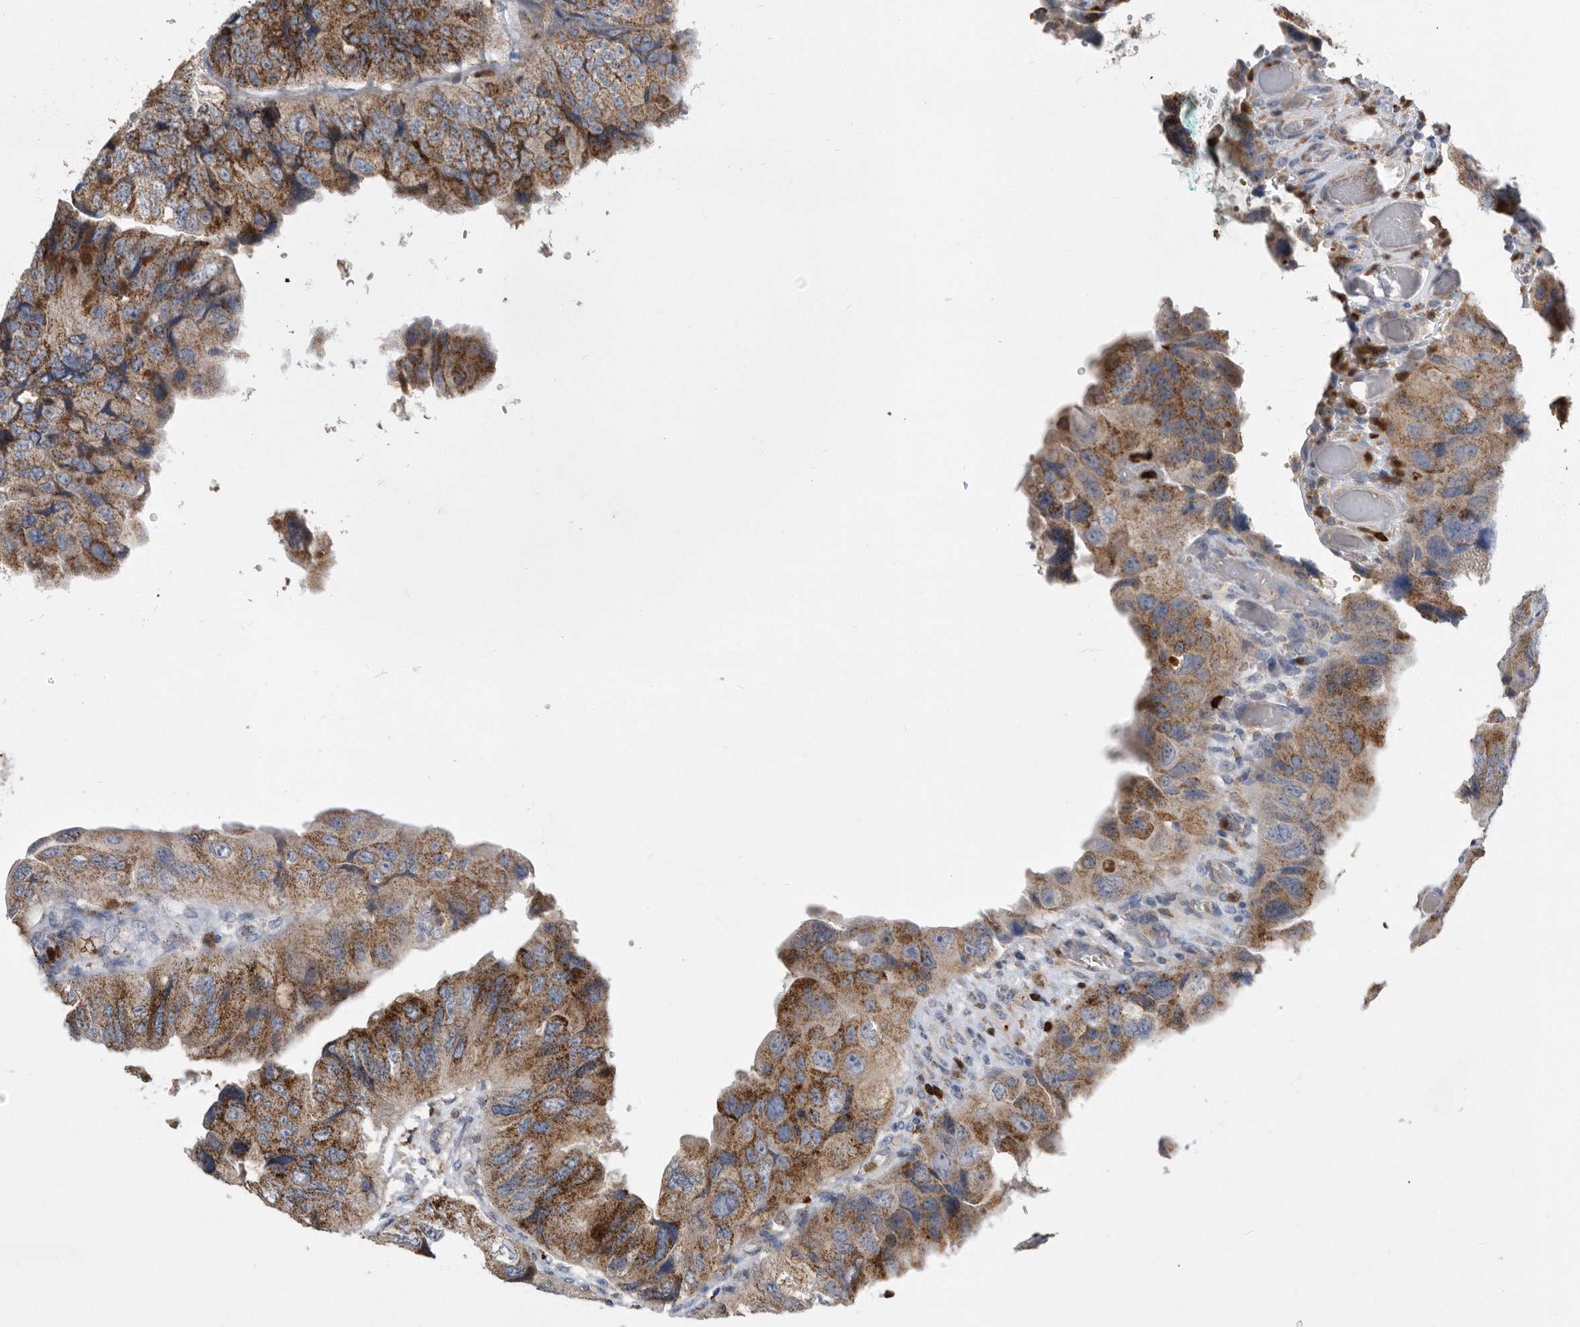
{"staining": {"intensity": "moderate", "quantity": ">75%", "location": "cytoplasmic/membranous"}, "tissue": "colorectal cancer", "cell_type": "Tumor cells", "image_type": "cancer", "snomed": [{"axis": "morphology", "description": "Adenocarcinoma, NOS"}, {"axis": "topography", "description": "Rectum"}], "caption": "Colorectal adenocarcinoma stained for a protein (brown) displays moderate cytoplasmic/membranous positive expression in approximately >75% of tumor cells.", "gene": "CRISPLD2", "patient": {"sex": "male", "age": 63}}